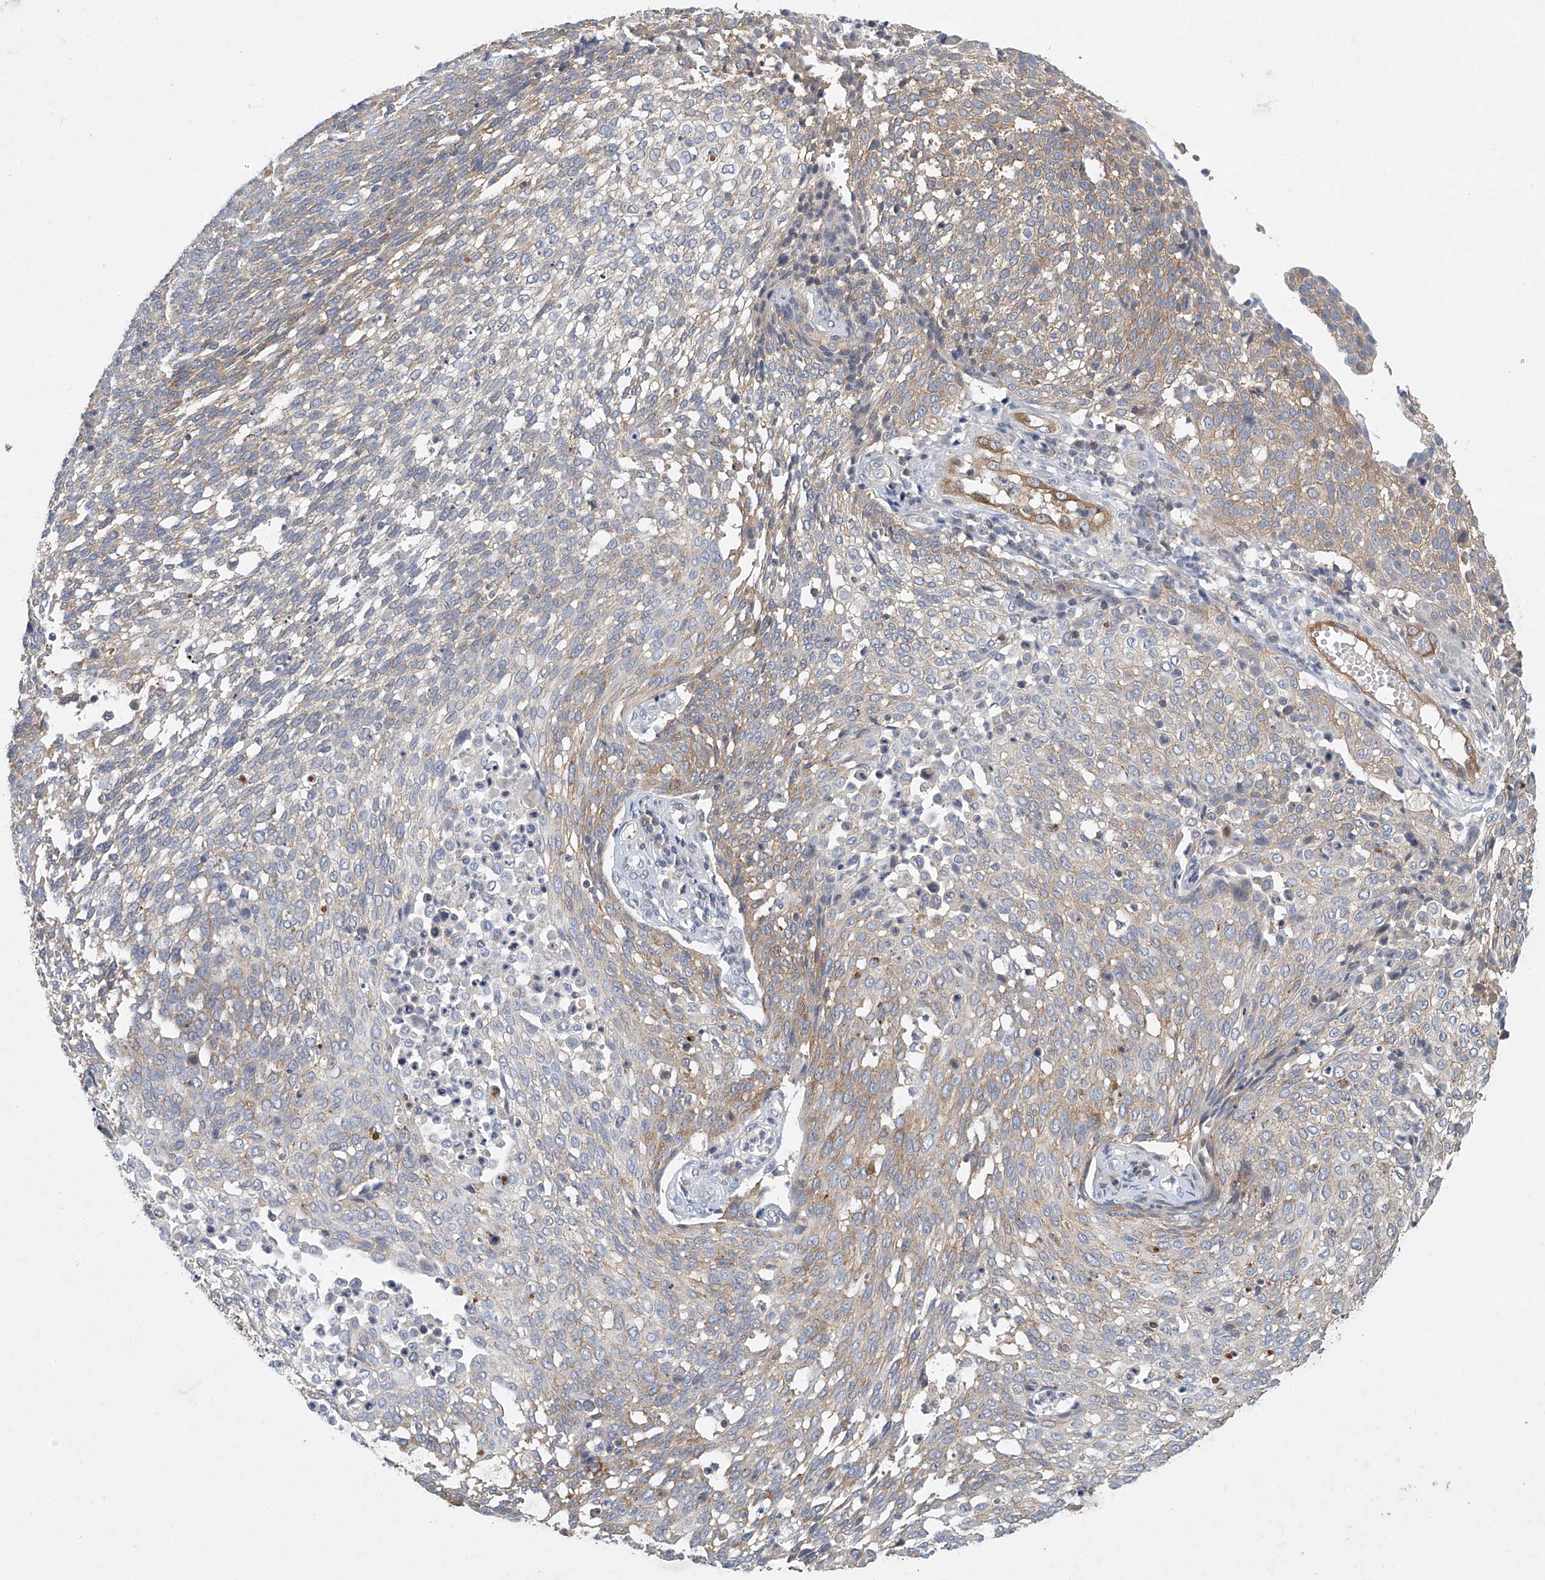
{"staining": {"intensity": "moderate", "quantity": "<25%", "location": "cytoplasmic/membranous"}, "tissue": "cervical cancer", "cell_type": "Tumor cells", "image_type": "cancer", "snomed": [{"axis": "morphology", "description": "Squamous cell carcinoma, NOS"}, {"axis": "topography", "description": "Cervix"}], "caption": "Human squamous cell carcinoma (cervical) stained with a brown dye shows moderate cytoplasmic/membranous positive expression in about <25% of tumor cells.", "gene": "CARMIL1", "patient": {"sex": "female", "age": 34}}